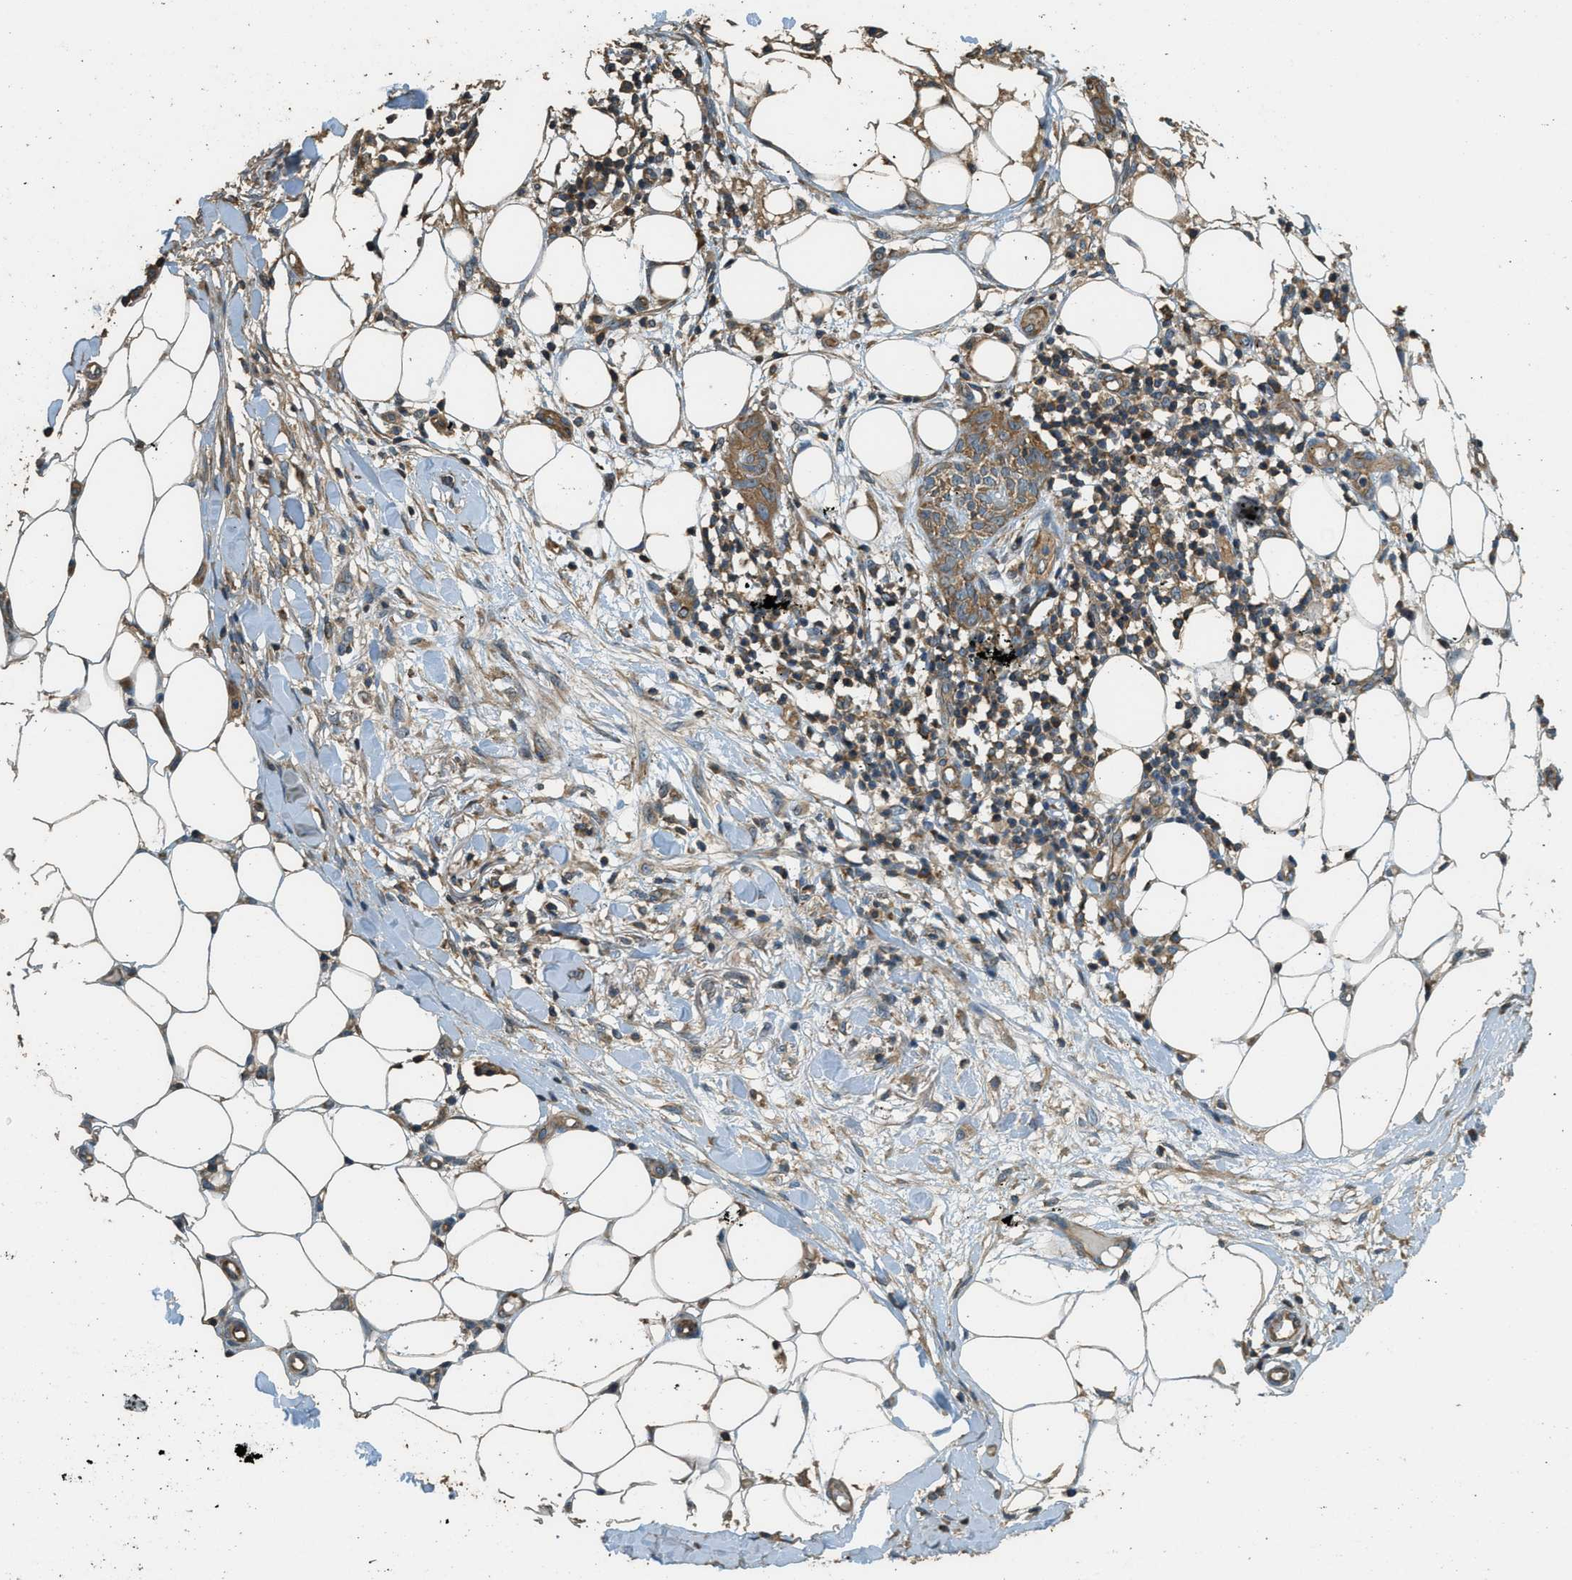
{"staining": {"intensity": "moderate", "quantity": ">75%", "location": "cytoplasmic/membranous"}, "tissue": "skin cancer", "cell_type": "Tumor cells", "image_type": "cancer", "snomed": [{"axis": "morphology", "description": "Basal cell carcinoma"}, {"axis": "topography", "description": "Skin"}], "caption": "Human skin basal cell carcinoma stained for a protein (brown) demonstrates moderate cytoplasmic/membranous positive staining in approximately >75% of tumor cells.", "gene": "MARS1", "patient": {"sex": "female", "age": 84}}